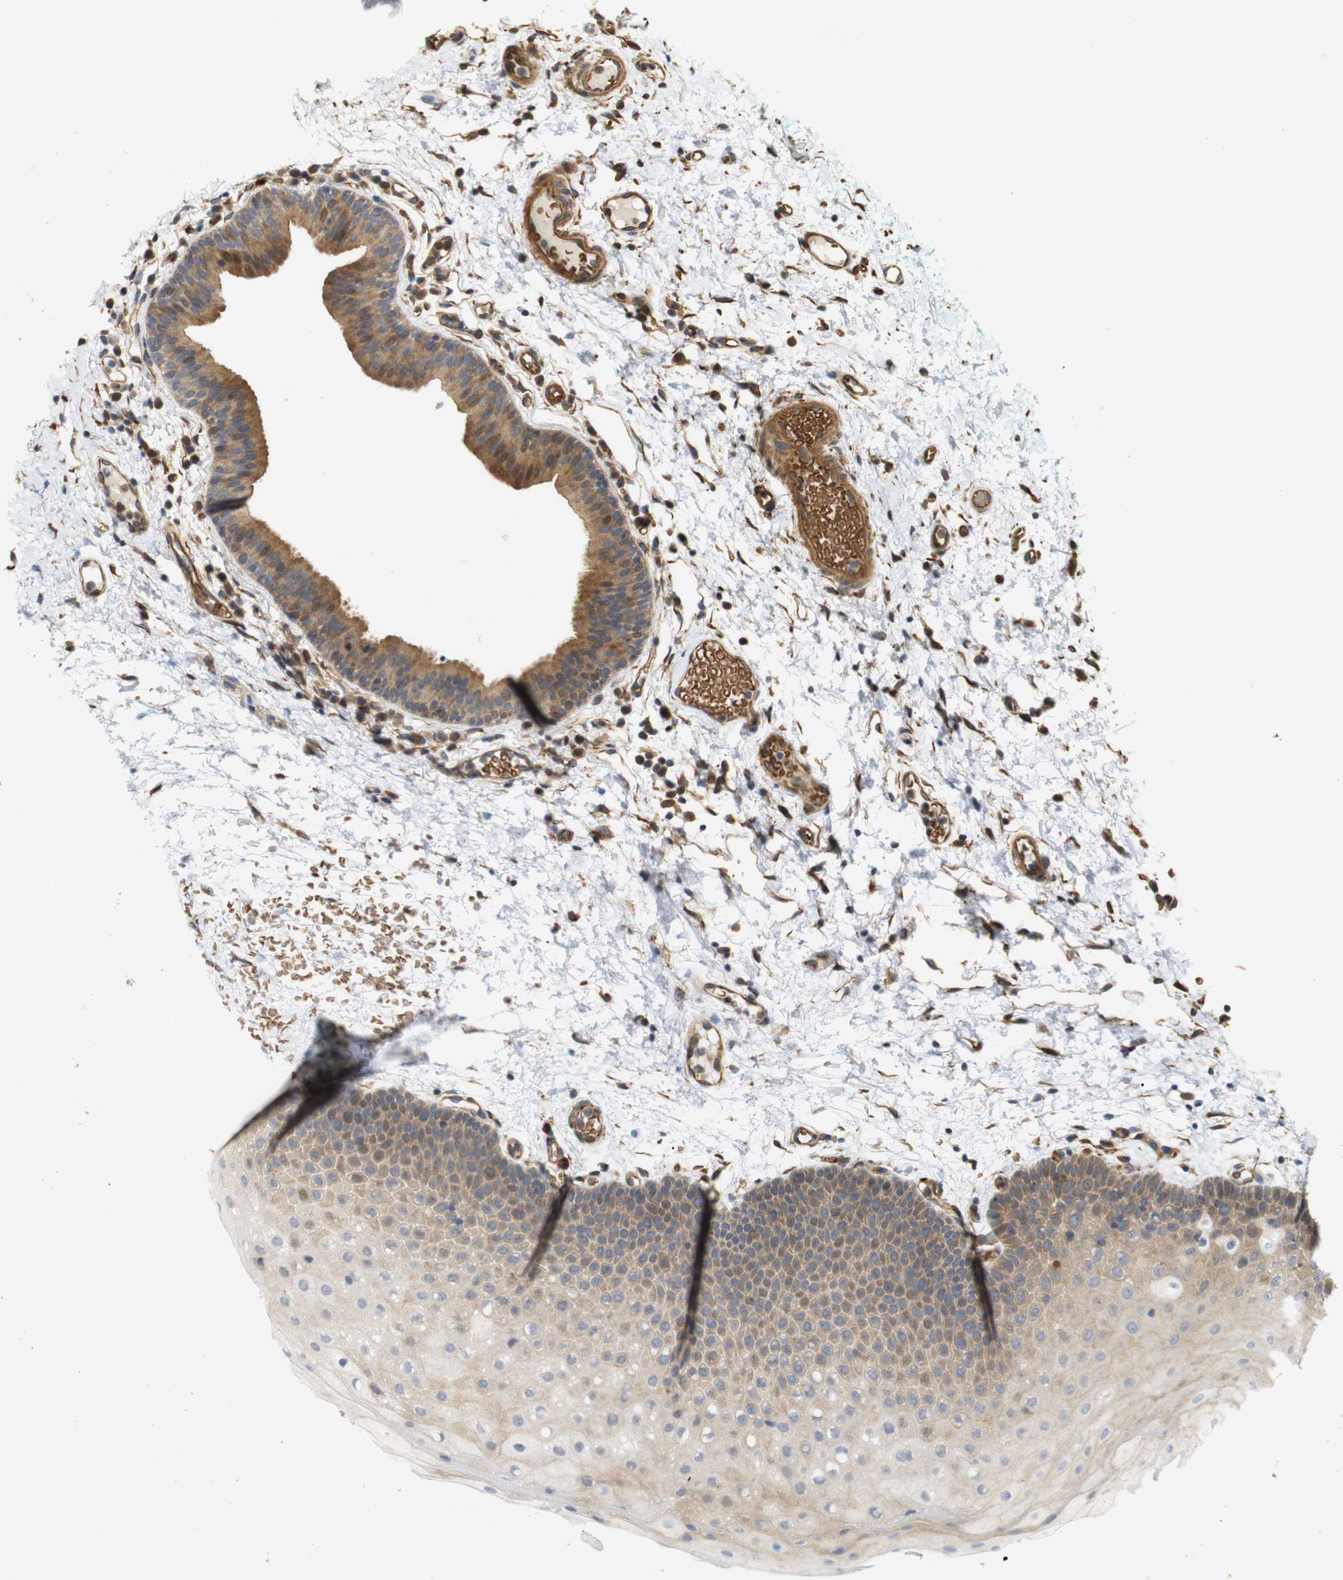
{"staining": {"intensity": "moderate", "quantity": ">75%", "location": "cytoplasmic/membranous"}, "tissue": "oral mucosa", "cell_type": "Squamous epithelial cells", "image_type": "normal", "snomed": [{"axis": "morphology", "description": "Normal tissue, NOS"}, {"axis": "morphology", "description": "Squamous cell carcinoma, NOS"}, {"axis": "topography", "description": "Oral tissue"}, {"axis": "topography", "description": "Salivary gland"}, {"axis": "topography", "description": "Head-Neck"}], "caption": "Immunohistochemistry (IHC) of normal human oral mucosa shows medium levels of moderate cytoplasmic/membranous staining in approximately >75% of squamous epithelial cells.", "gene": "RPTOR", "patient": {"sex": "female", "age": 62}}